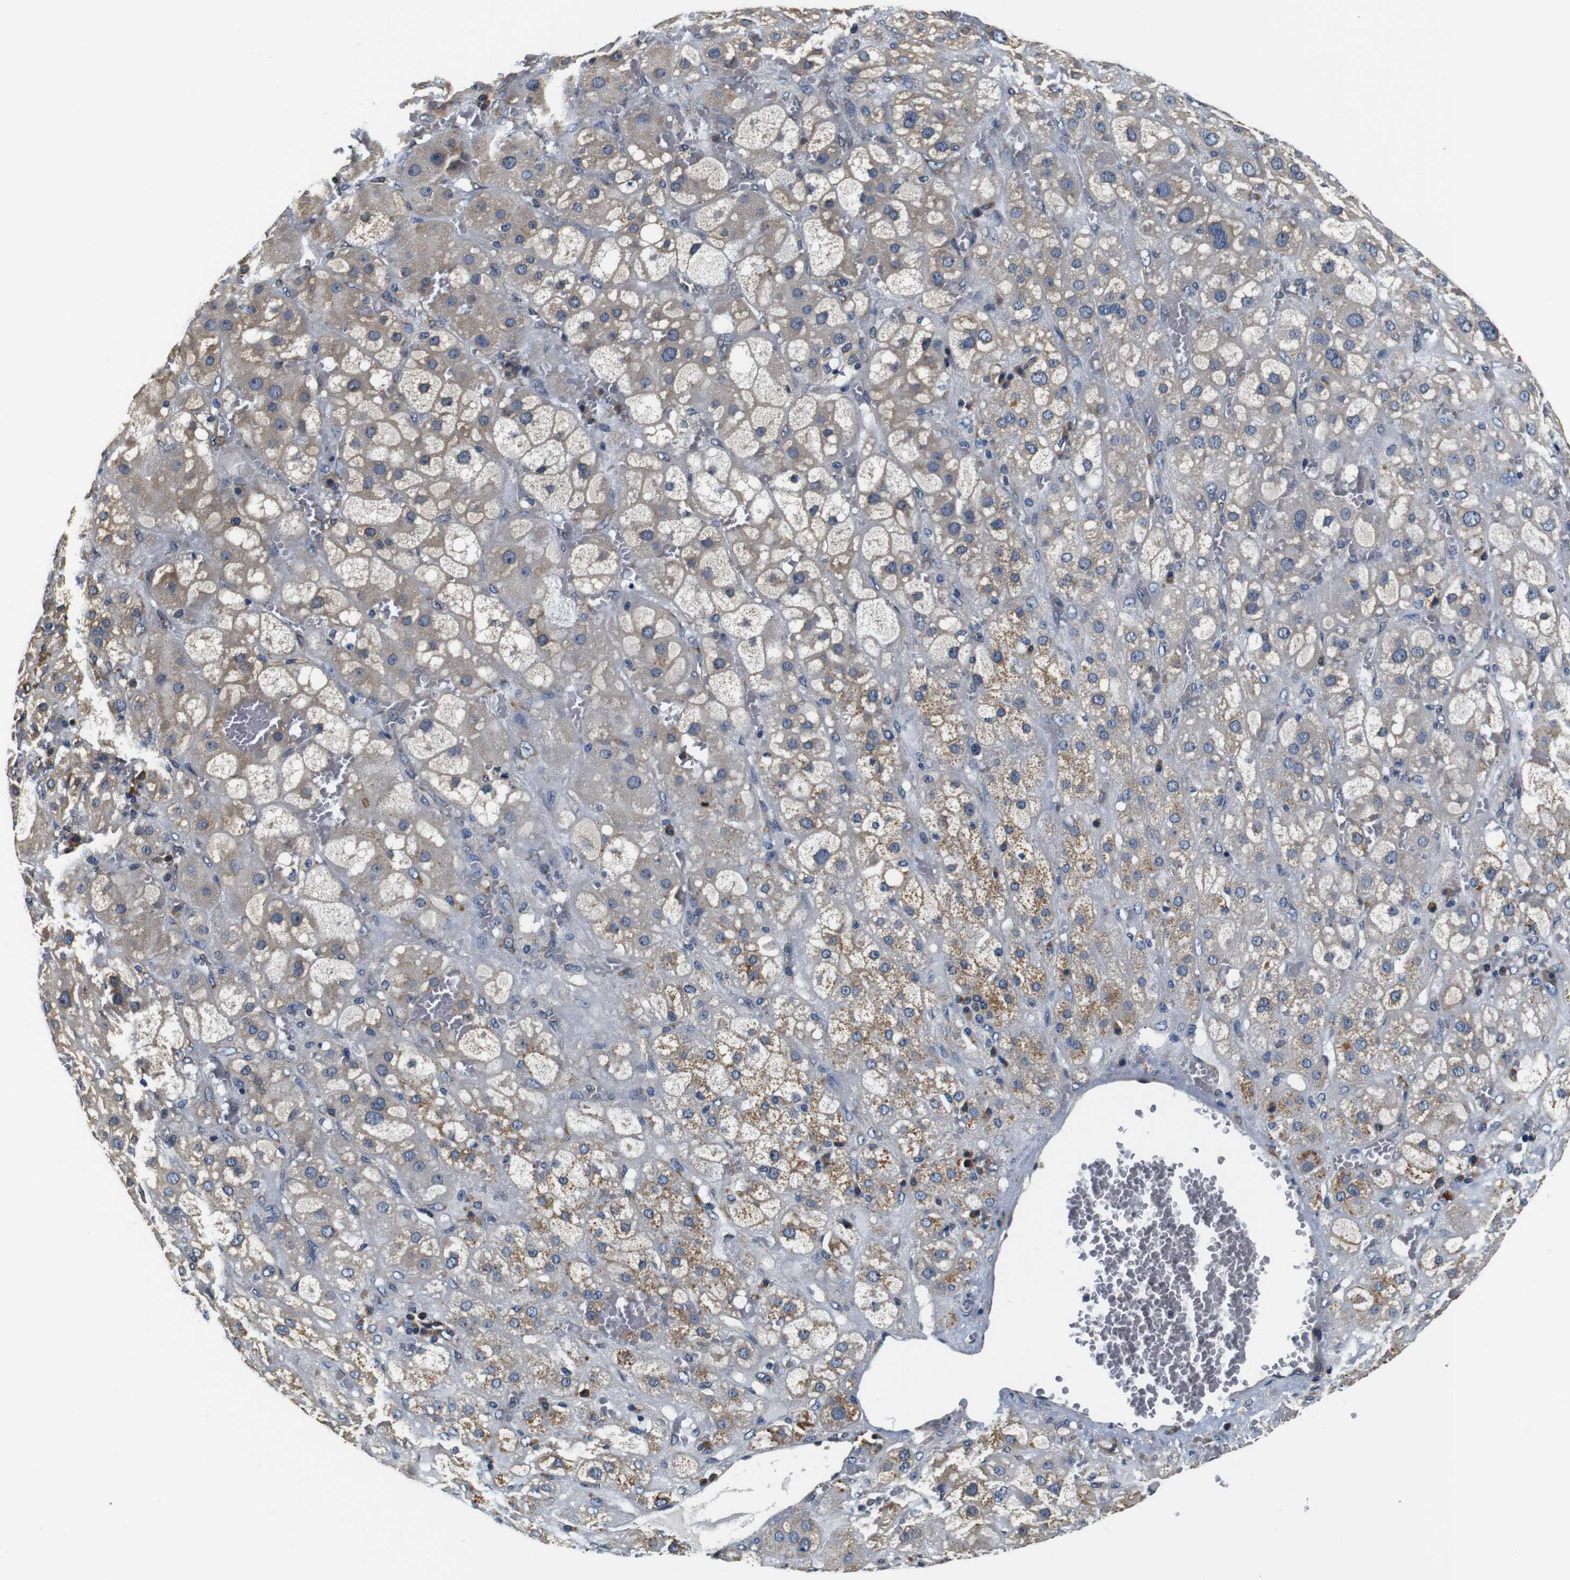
{"staining": {"intensity": "moderate", "quantity": "25%-75%", "location": "cytoplasmic/membranous"}, "tissue": "adrenal gland", "cell_type": "Glandular cells", "image_type": "normal", "snomed": [{"axis": "morphology", "description": "Normal tissue, NOS"}, {"axis": "topography", "description": "Adrenal gland"}], "caption": "Brown immunohistochemical staining in benign adrenal gland demonstrates moderate cytoplasmic/membranous staining in about 25%-75% of glandular cells.", "gene": "COL1A1", "patient": {"sex": "female", "age": 47}}